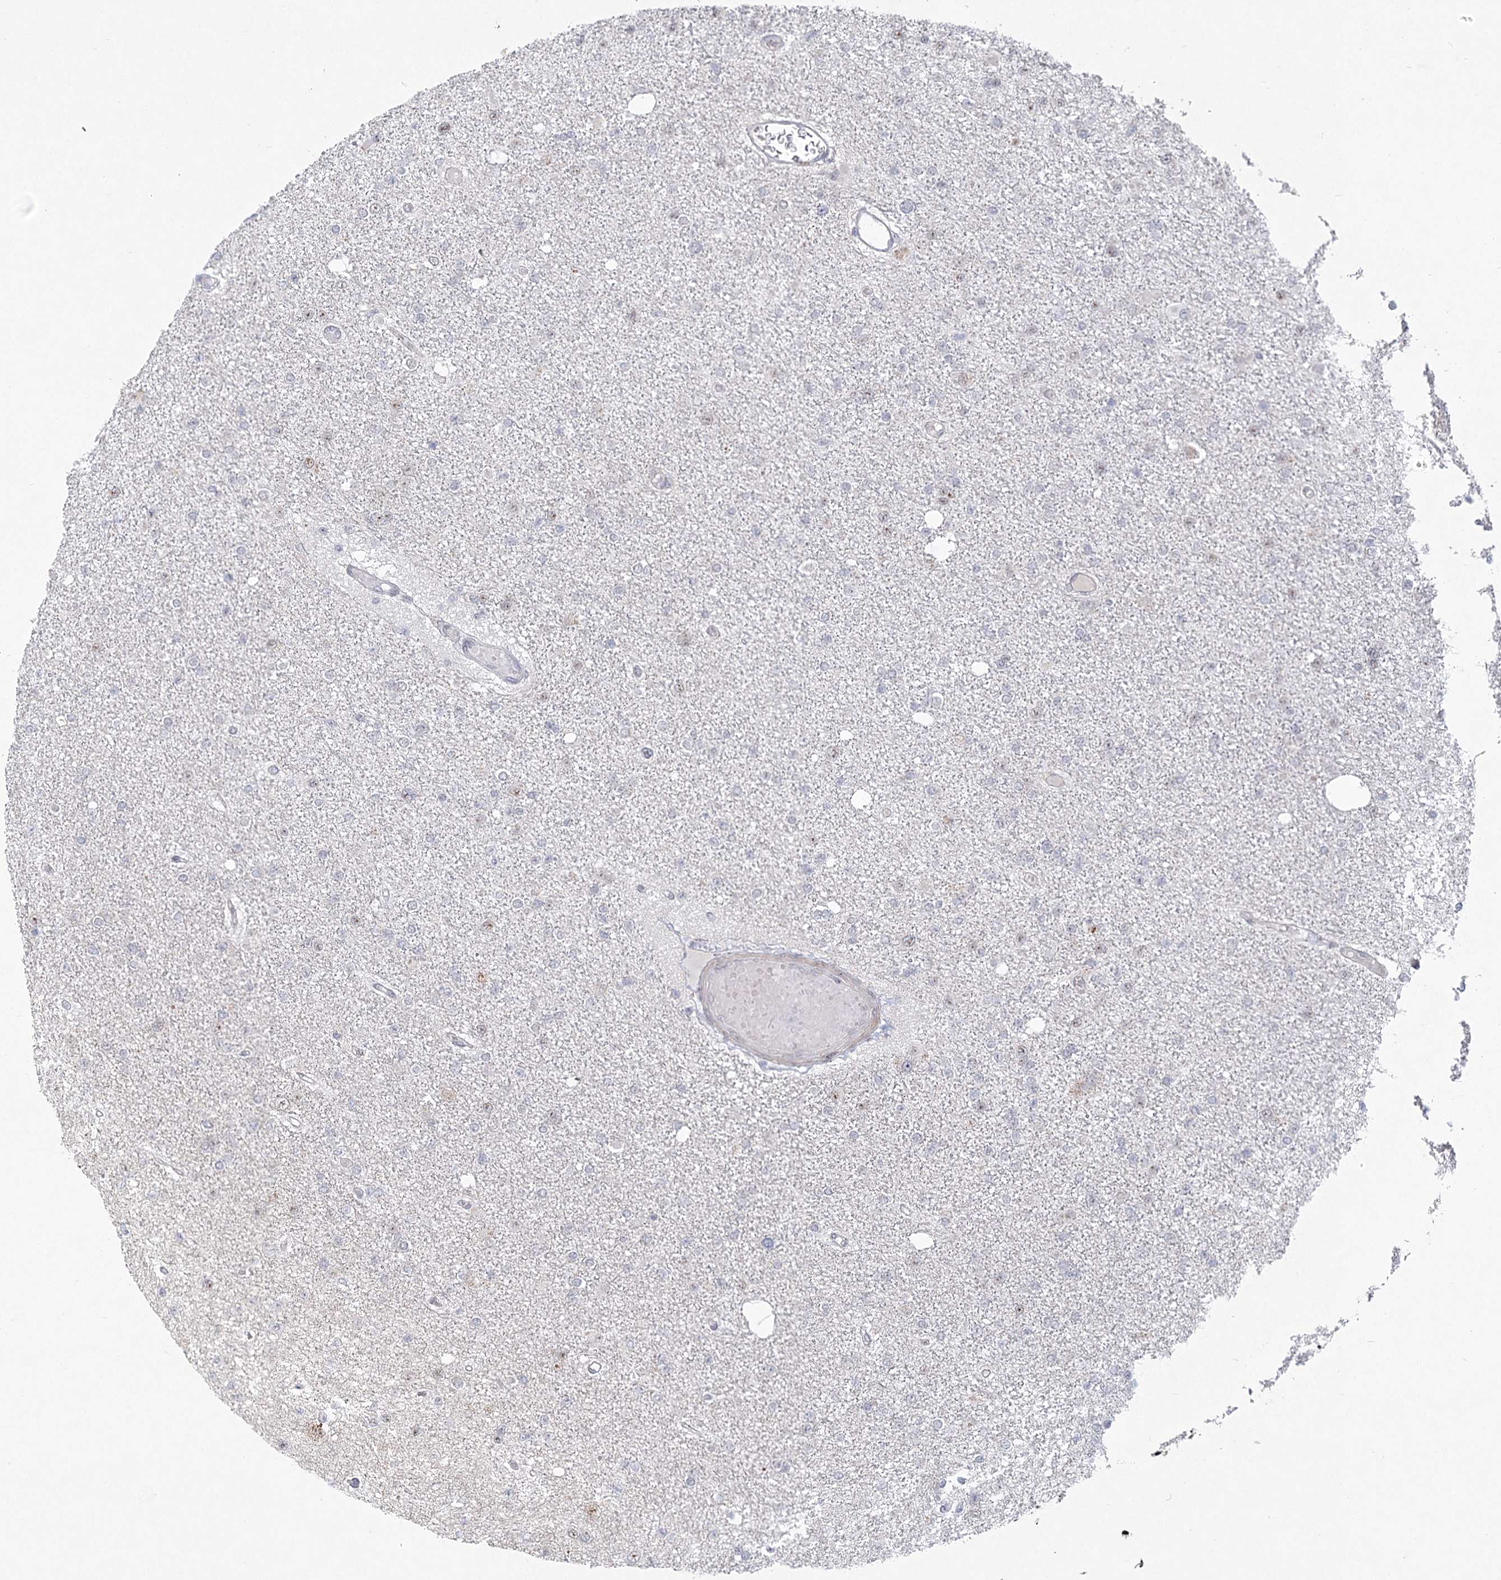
{"staining": {"intensity": "negative", "quantity": "none", "location": "none"}, "tissue": "glioma", "cell_type": "Tumor cells", "image_type": "cancer", "snomed": [{"axis": "morphology", "description": "Glioma, malignant, Low grade"}, {"axis": "topography", "description": "Brain"}], "caption": "Glioma stained for a protein using immunohistochemistry demonstrates no positivity tumor cells.", "gene": "CIB4", "patient": {"sex": "female", "age": 22}}